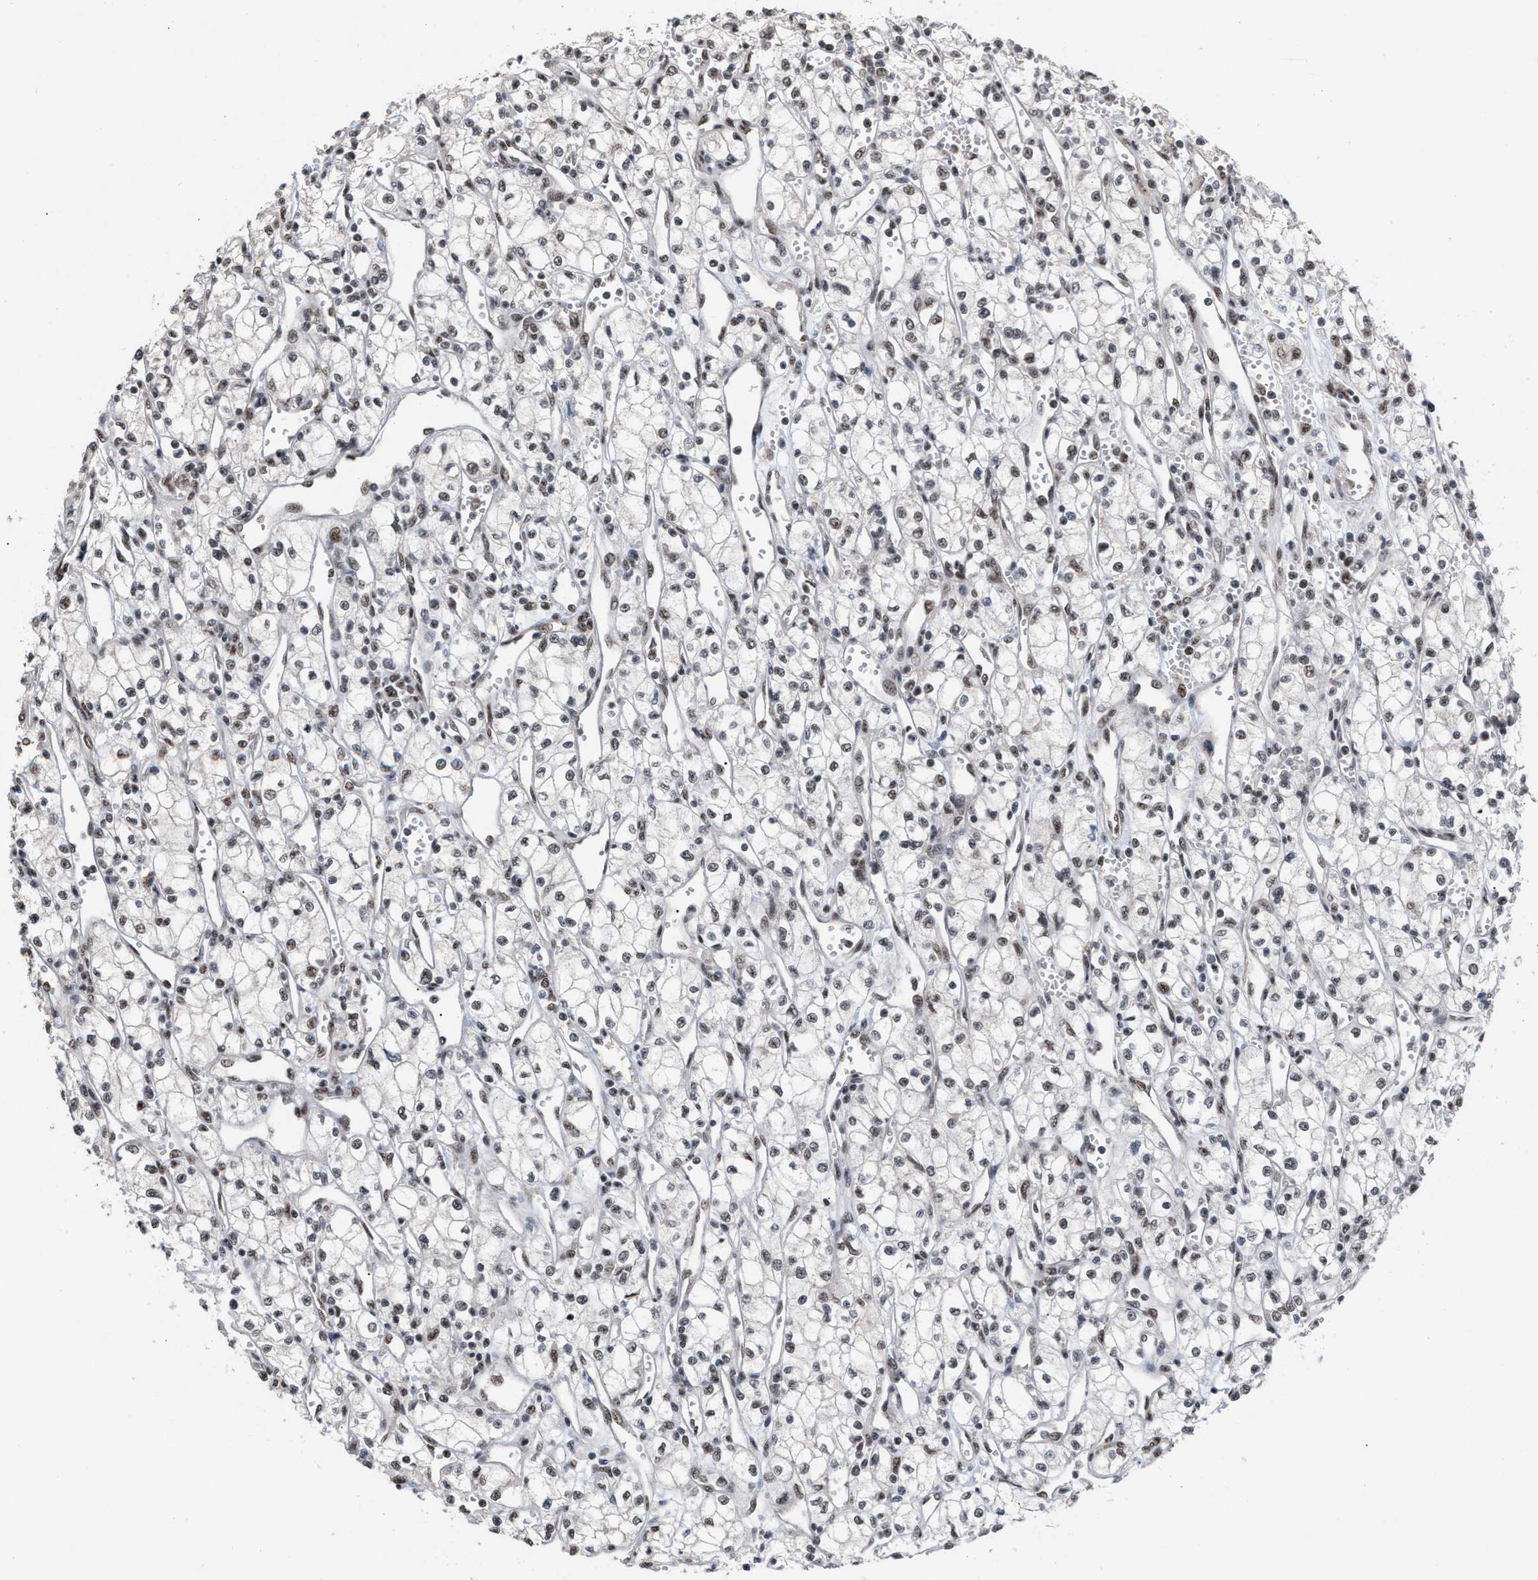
{"staining": {"intensity": "weak", "quantity": "25%-75%", "location": "nuclear"}, "tissue": "renal cancer", "cell_type": "Tumor cells", "image_type": "cancer", "snomed": [{"axis": "morphology", "description": "Adenocarcinoma, NOS"}, {"axis": "topography", "description": "Kidney"}], "caption": "Approximately 25%-75% of tumor cells in human renal cancer exhibit weak nuclear protein positivity as visualized by brown immunohistochemical staining.", "gene": "EIF4A3", "patient": {"sex": "male", "age": 59}}